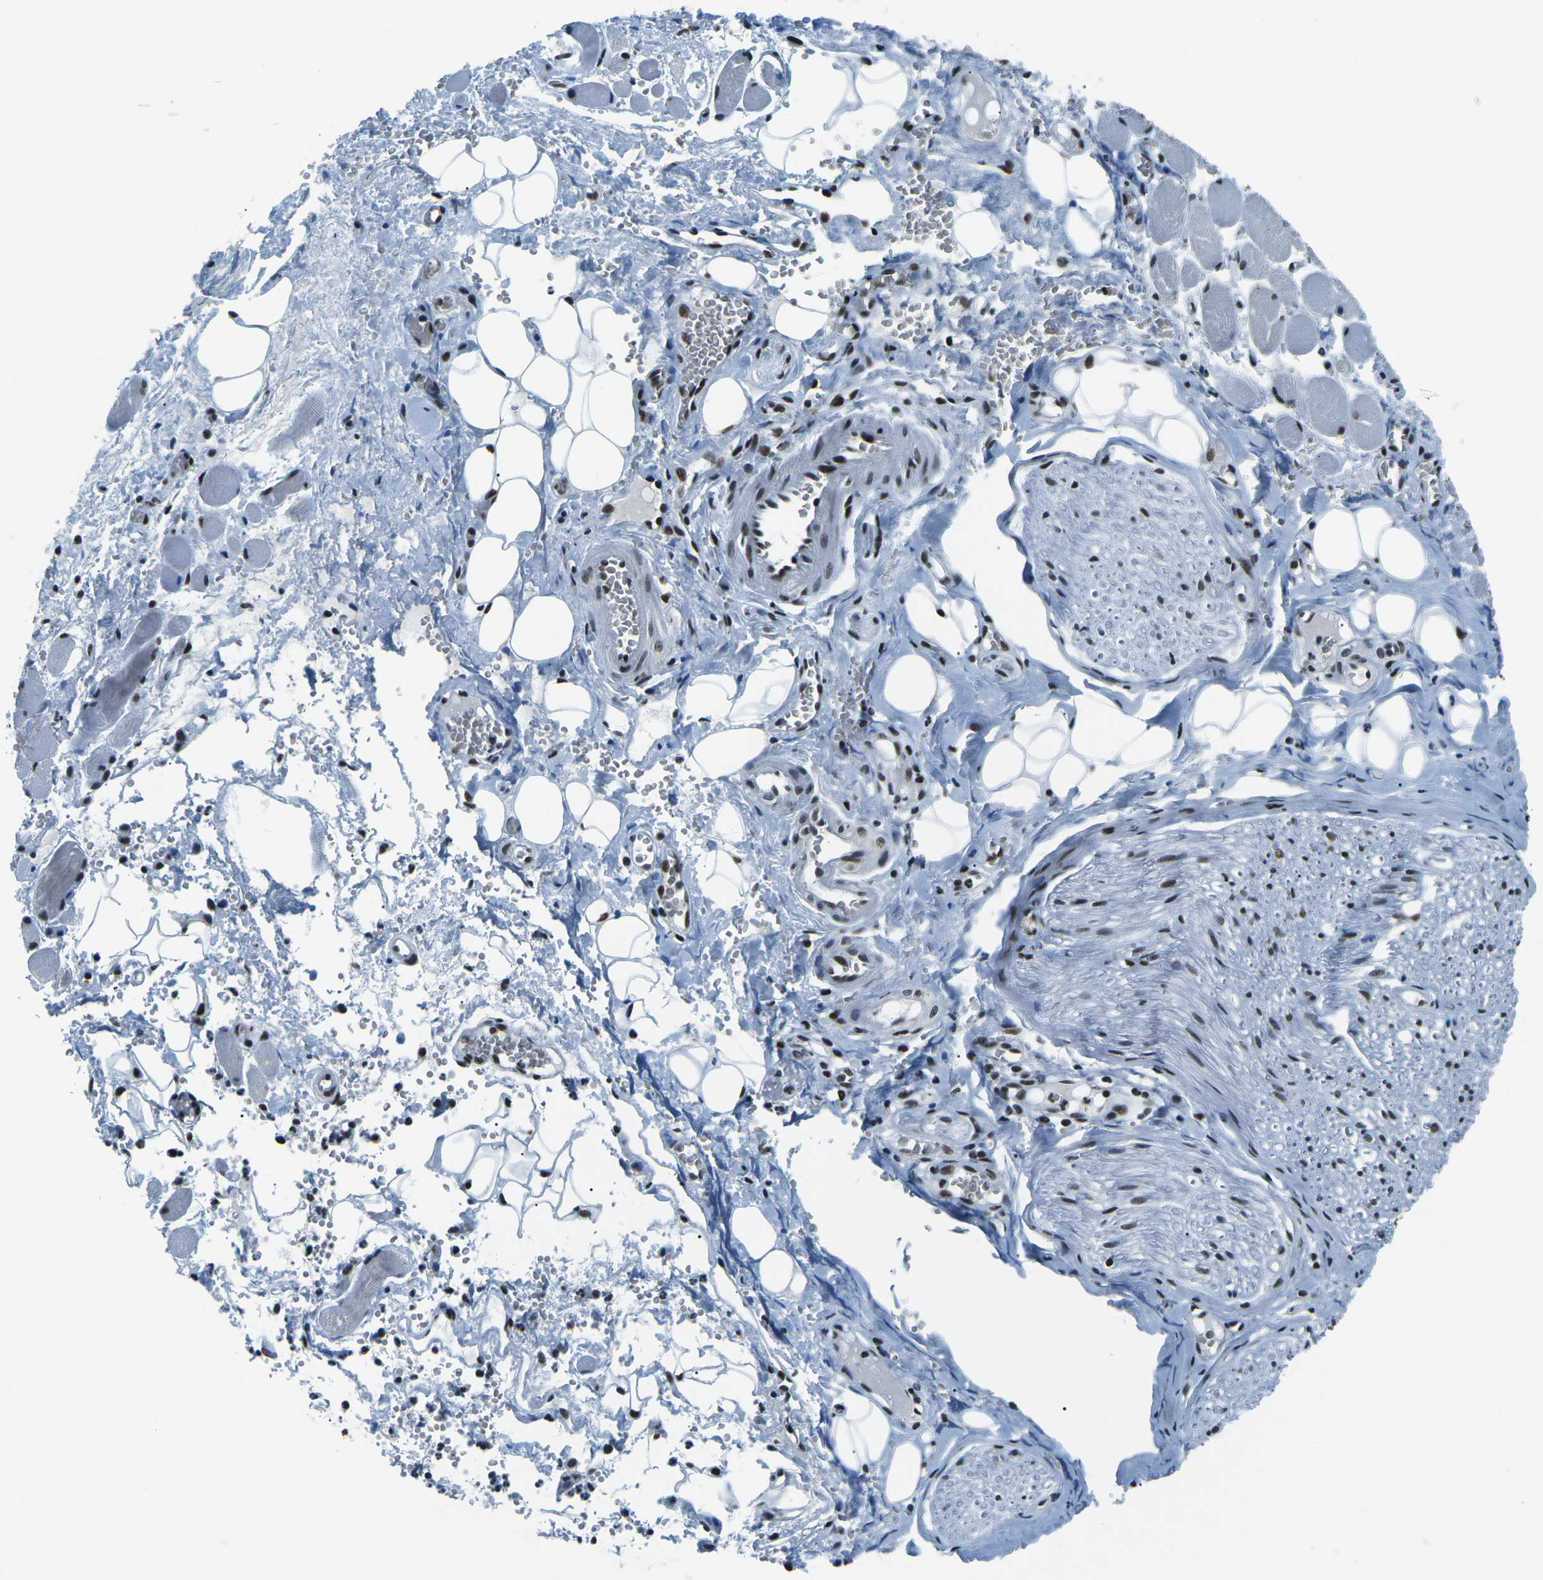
{"staining": {"intensity": "moderate", "quantity": ">75%", "location": "nuclear"}, "tissue": "adipose tissue", "cell_type": "Adipocytes", "image_type": "normal", "snomed": [{"axis": "morphology", "description": "Squamous cell carcinoma, NOS"}, {"axis": "topography", "description": "Oral tissue"}, {"axis": "topography", "description": "Head-Neck"}], "caption": "Unremarkable adipose tissue demonstrates moderate nuclear expression in approximately >75% of adipocytes, visualized by immunohistochemistry. (DAB (3,3'-diaminobenzidine) = brown stain, brightfield microscopy at high magnification).", "gene": "RBL2", "patient": {"sex": "female", "age": 50}}